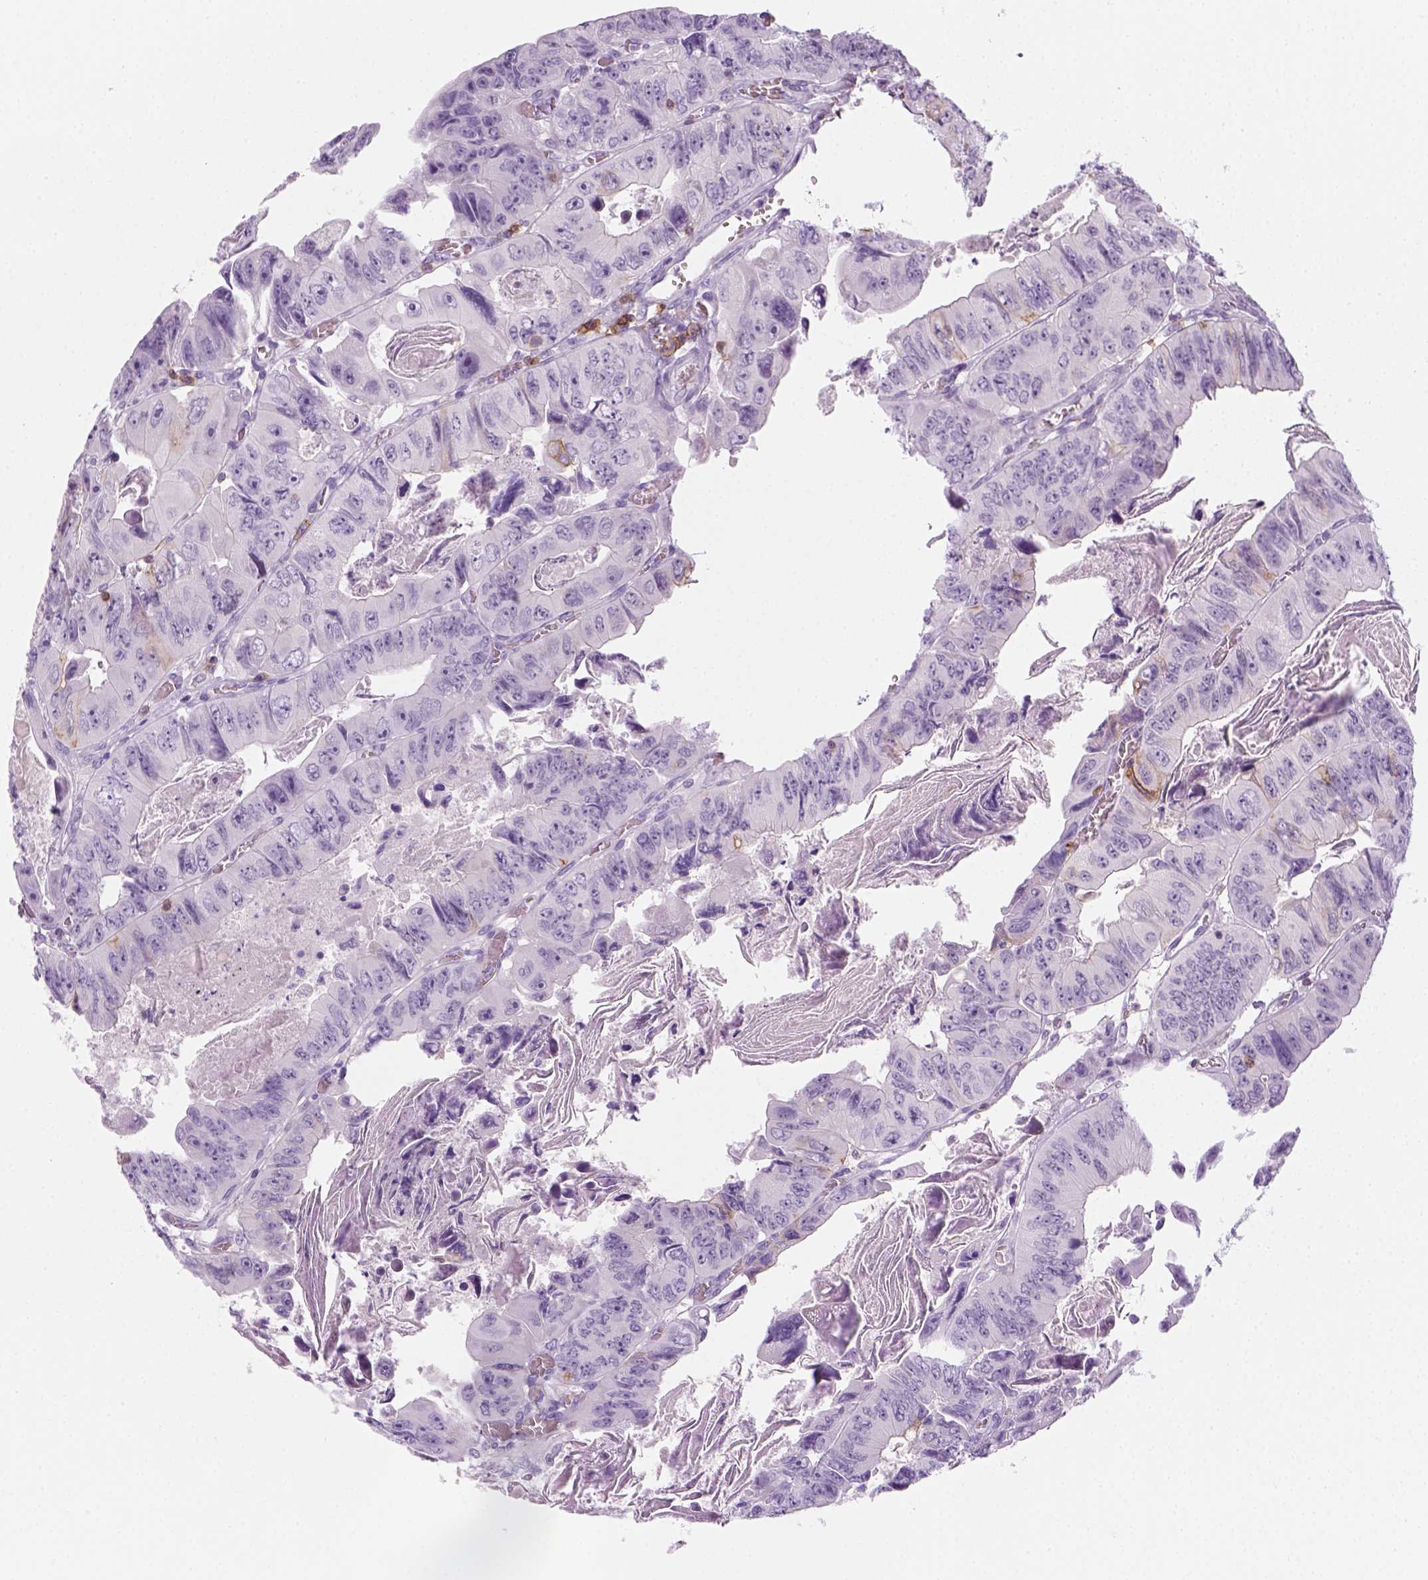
{"staining": {"intensity": "negative", "quantity": "none", "location": "none"}, "tissue": "colorectal cancer", "cell_type": "Tumor cells", "image_type": "cancer", "snomed": [{"axis": "morphology", "description": "Adenocarcinoma, NOS"}, {"axis": "topography", "description": "Colon"}], "caption": "Immunohistochemistry of human adenocarcinoma (colorectal) displays no positivity in tumor cells.", "gene": "AQP3", "patient": {"sex": "female", "age": 84}}